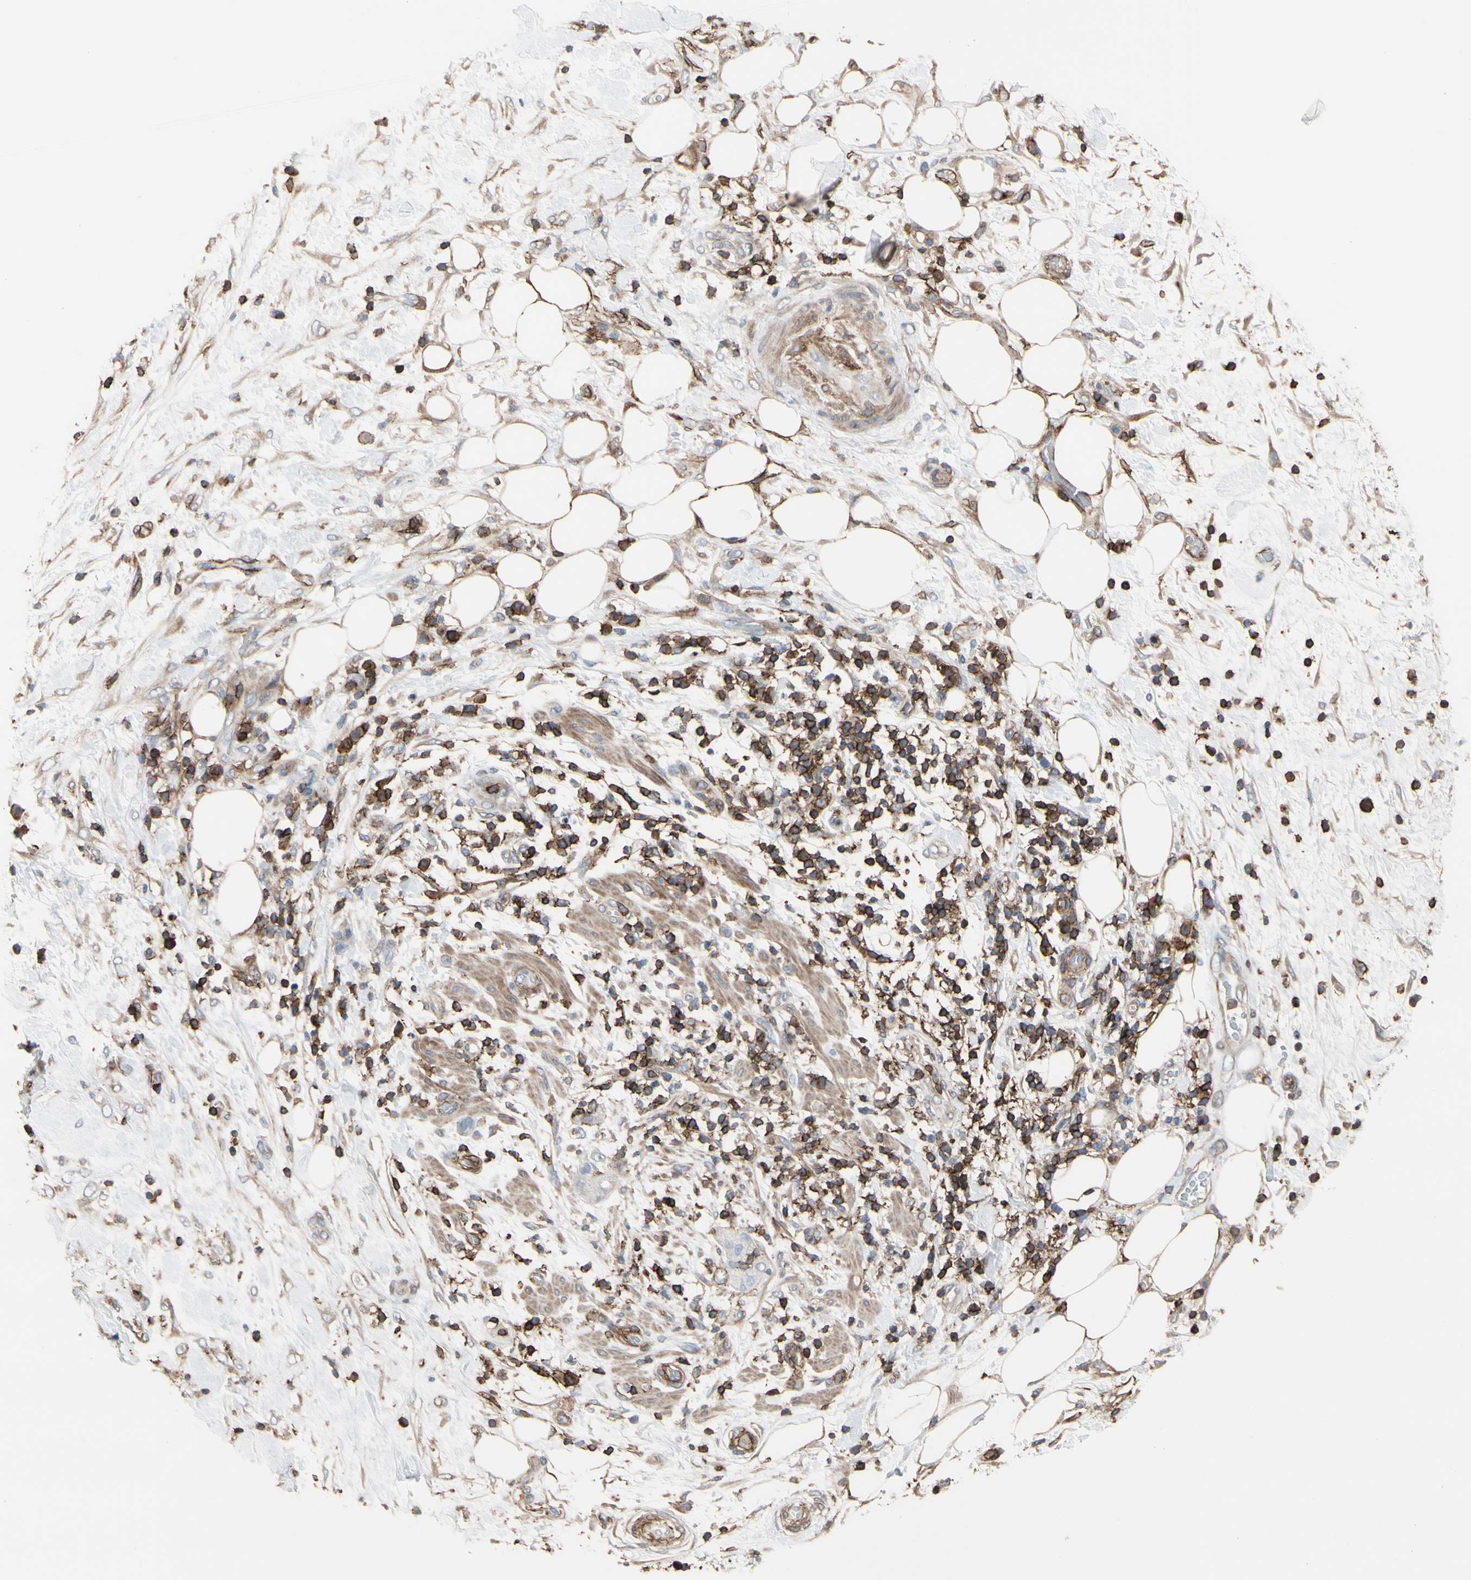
{"staining": {"intensity": "weak", "quantity": ">75%", "location": "cytoplasmic/membranous"}, "tissue": "pancreatic cancer", "cell_type": "Tumor cells", "image_type": "cancer", "snomed": [{"axis": "morphology", "description": "Adenocarcinoma, NOS"}, {"axis": "topography", "description": "Pancreas"}], "caption": "Immunohistochemical staining of adenocarcinoma (pancreatic) shows low levels of weak cytoplasmic/membranous protein expression in approximately >75% of tumor cells.", "gene": "ANXA6", "patient": {"sex": "female", "age": 78}}